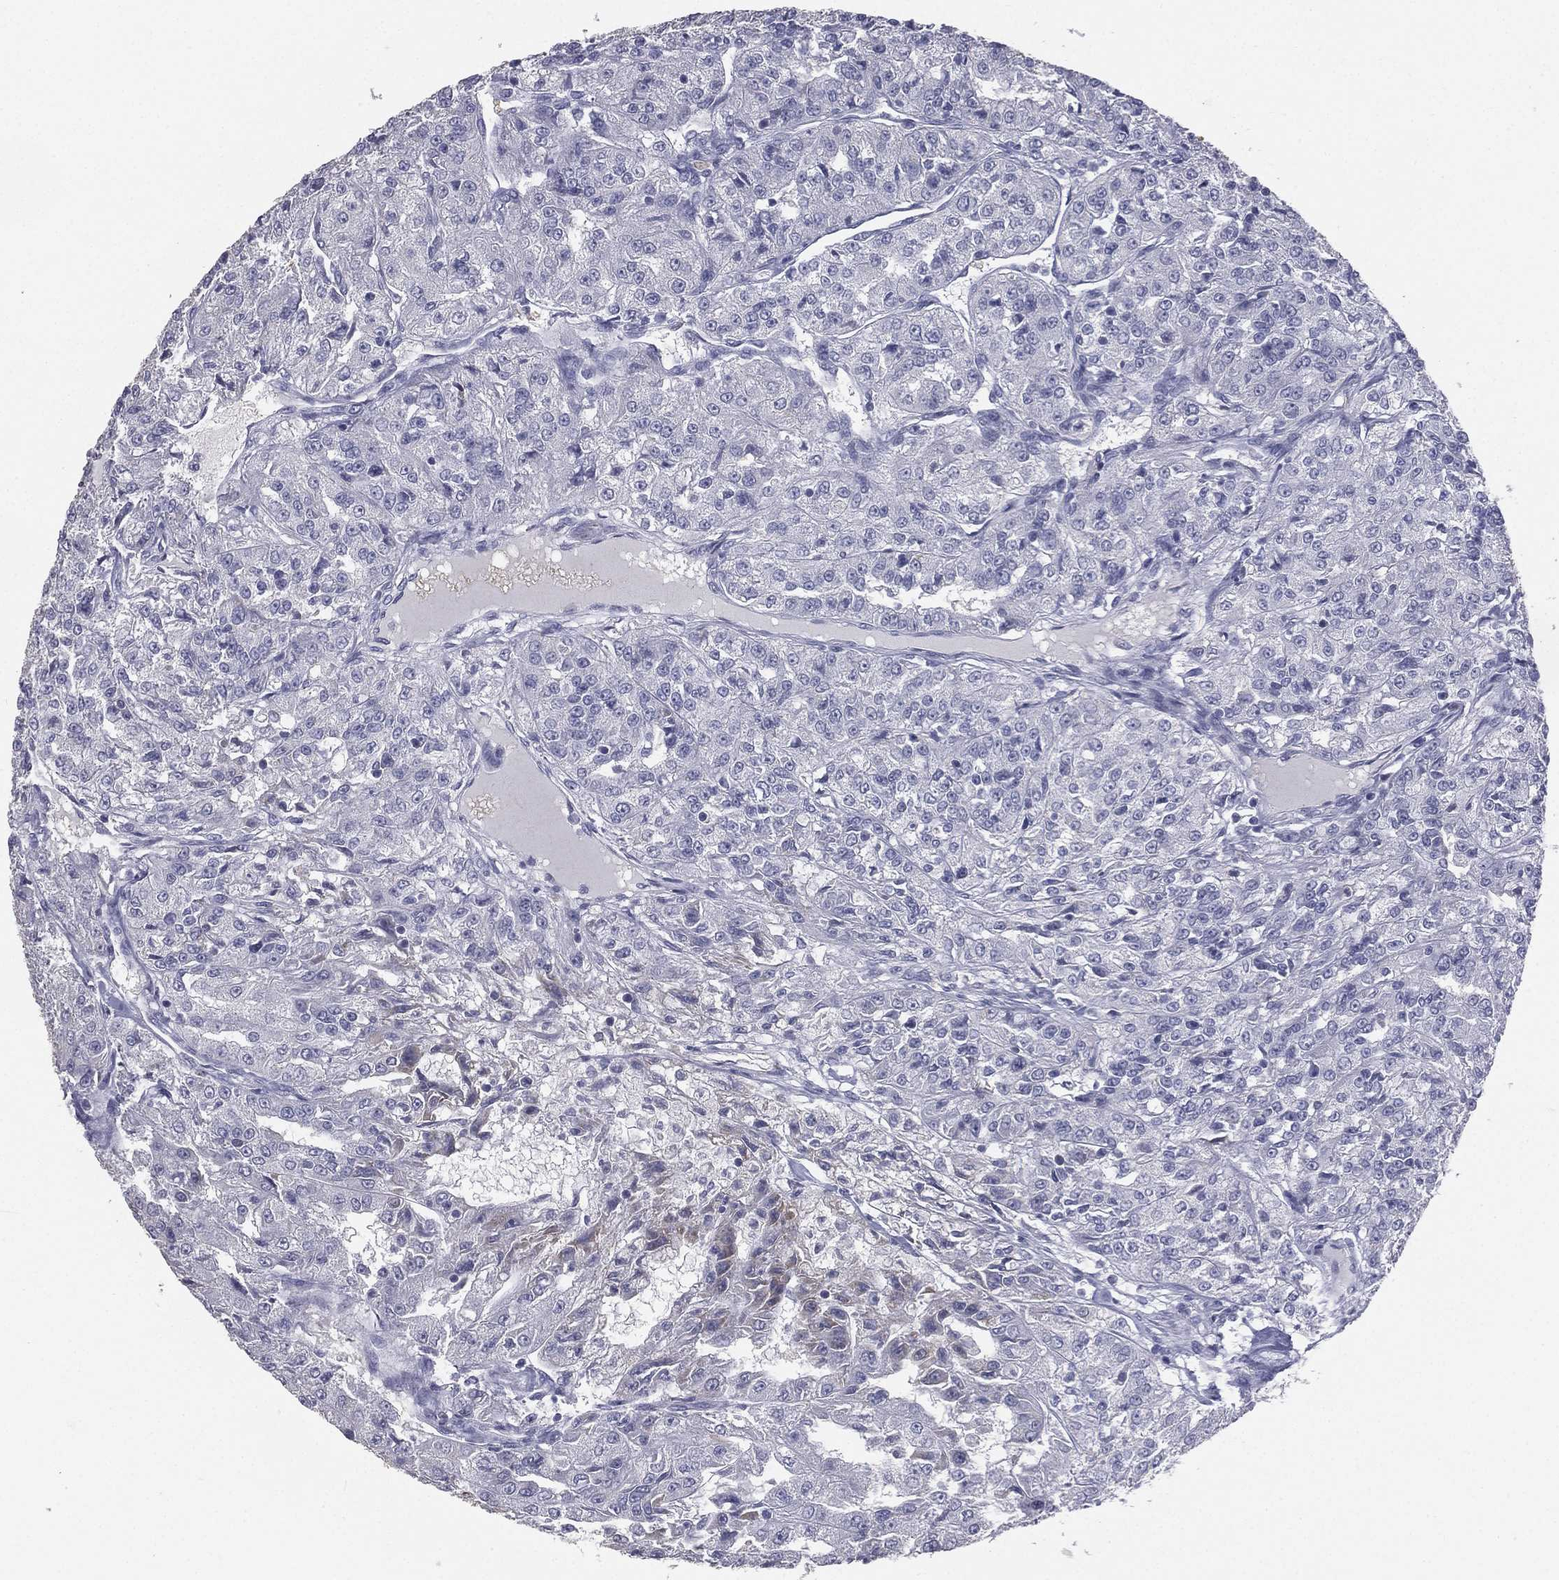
{"staining": {"intensity": "negative", "quantity": "none", "location": "none"}, "tissue": "renal cancer", "cell_type": "Tumor cells", "image_type": "cancer", "snomed": [{"axis": "morphology", "description": "Adenocarcinoma, NOS"}, {"axis": "topography", "description": "Kidney"}], "caption": "Protein analysis of renal cancer (adenocarcinoma) displays no significant staining in tumor cells.", "gene": "ESX1", "patient": {"sex": "female", "age": 63}}